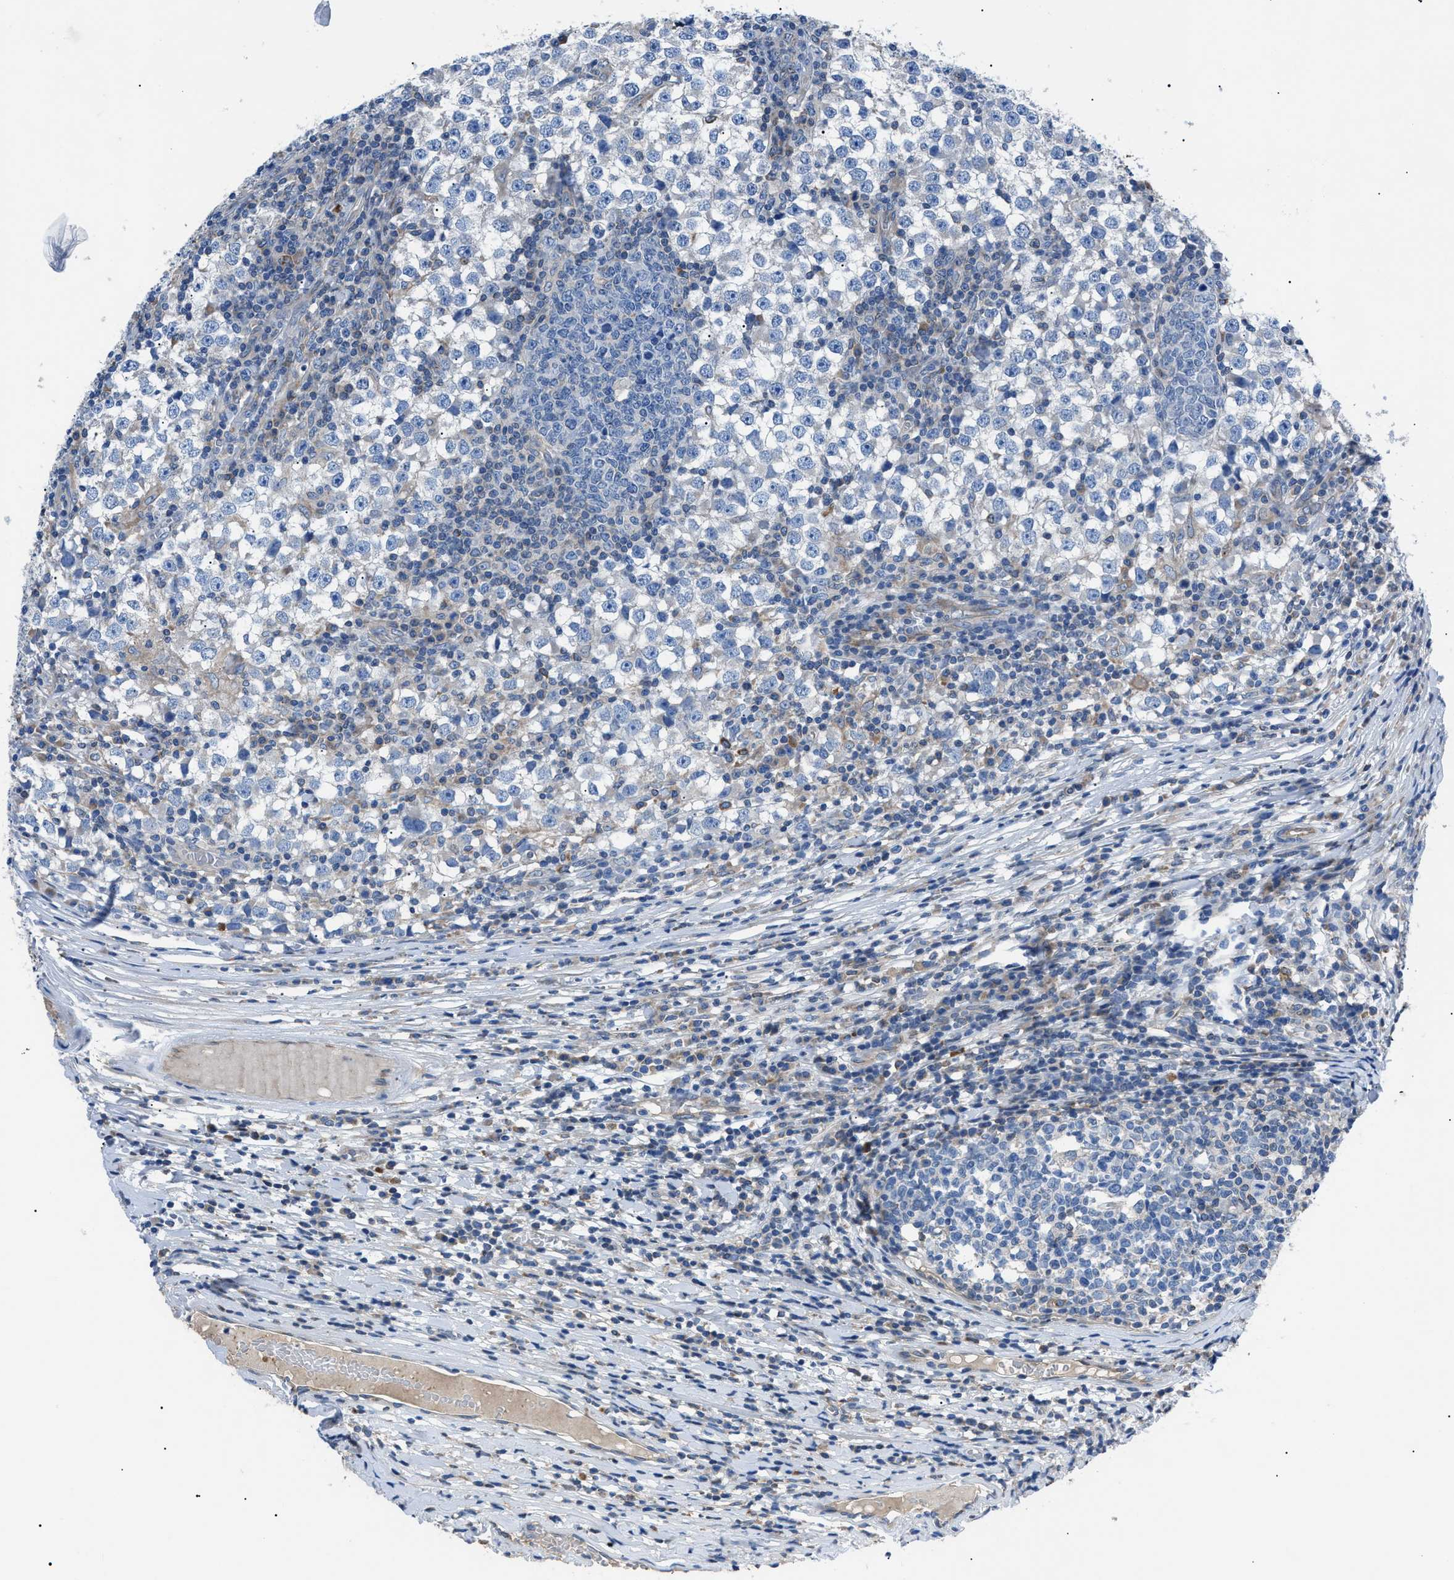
{"staining": {"intensity": "negative", "quantity": "none", "location": "none"}, "tissue": "testis cancer", "cell_type": "Tumor cells", "image_type": "cancer", "snomed": [{"axis": "morphology", "description": "Seminoma, NOS"}, {"axis": "topography", "description": "Testis"}], "caption": "Tumor cells show no significant protein staining in testis cancer.", "gene": "ZDHHC24", "patient": {"sex": "male", "age": 65}}